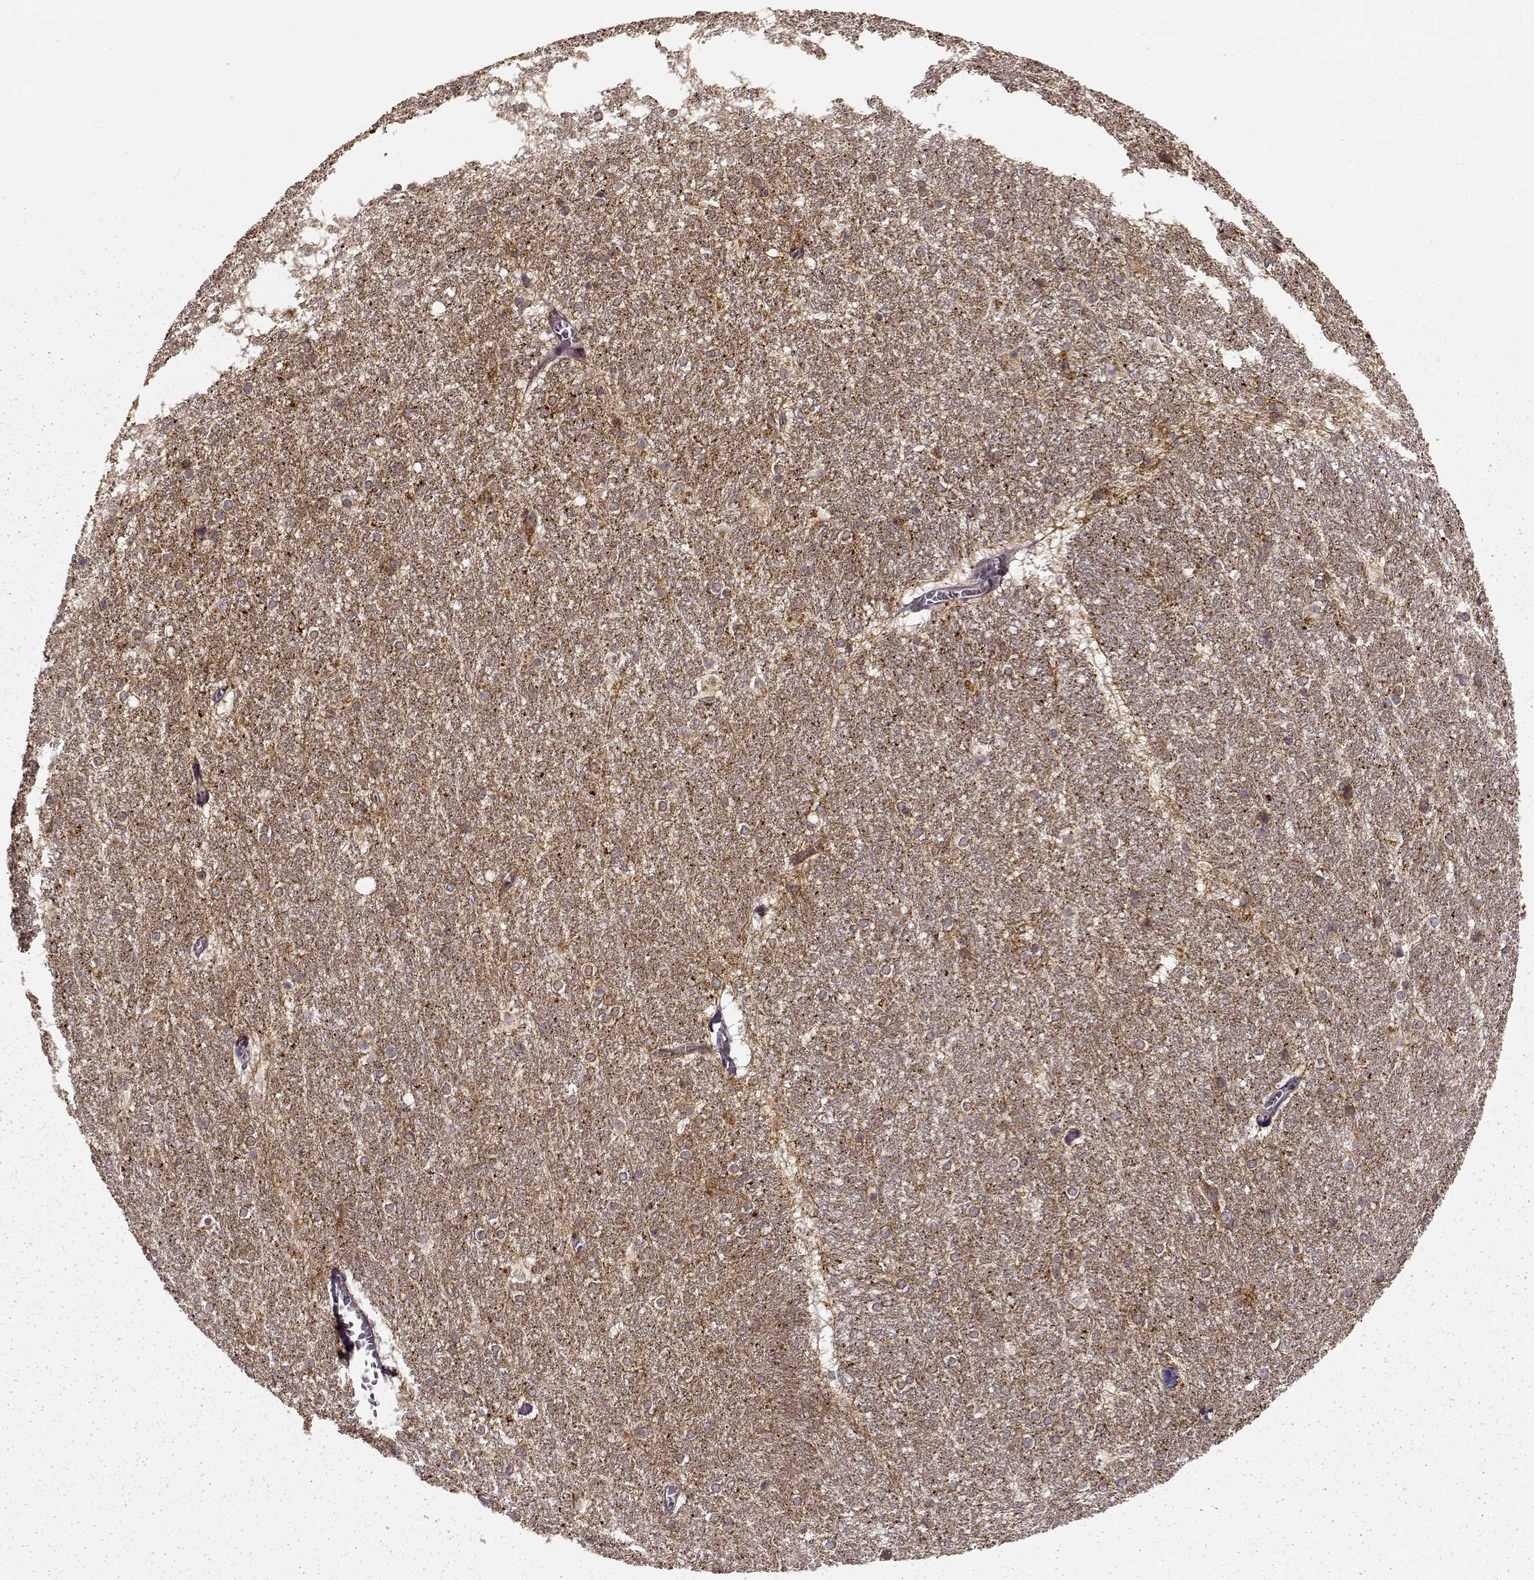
{"staining": {"intensity": "moderate", "quantity": "25%-75%", "location": "cytoplasmic/membranous"}, "tissue": "hippocampus", "cell_type": "Glial cells", "image_type": "normal", "snomed": [{"axis": "morphology", "description": "Normal tissue, NOS"}, {"axis": "topography", "description": "Cerebral cortex"}, {"axis": "topography", "description": "Hippocampus"}], "caption": "Immunohistochemistry (IHC) (DAB) staining of normal human hippocampus demonstrates moderate cytoplasmic/membranous protein staining in about 25%-75% of glial cells.", "gene": "SLC12A9", "patient": {"sex": "female", "age": 19}}